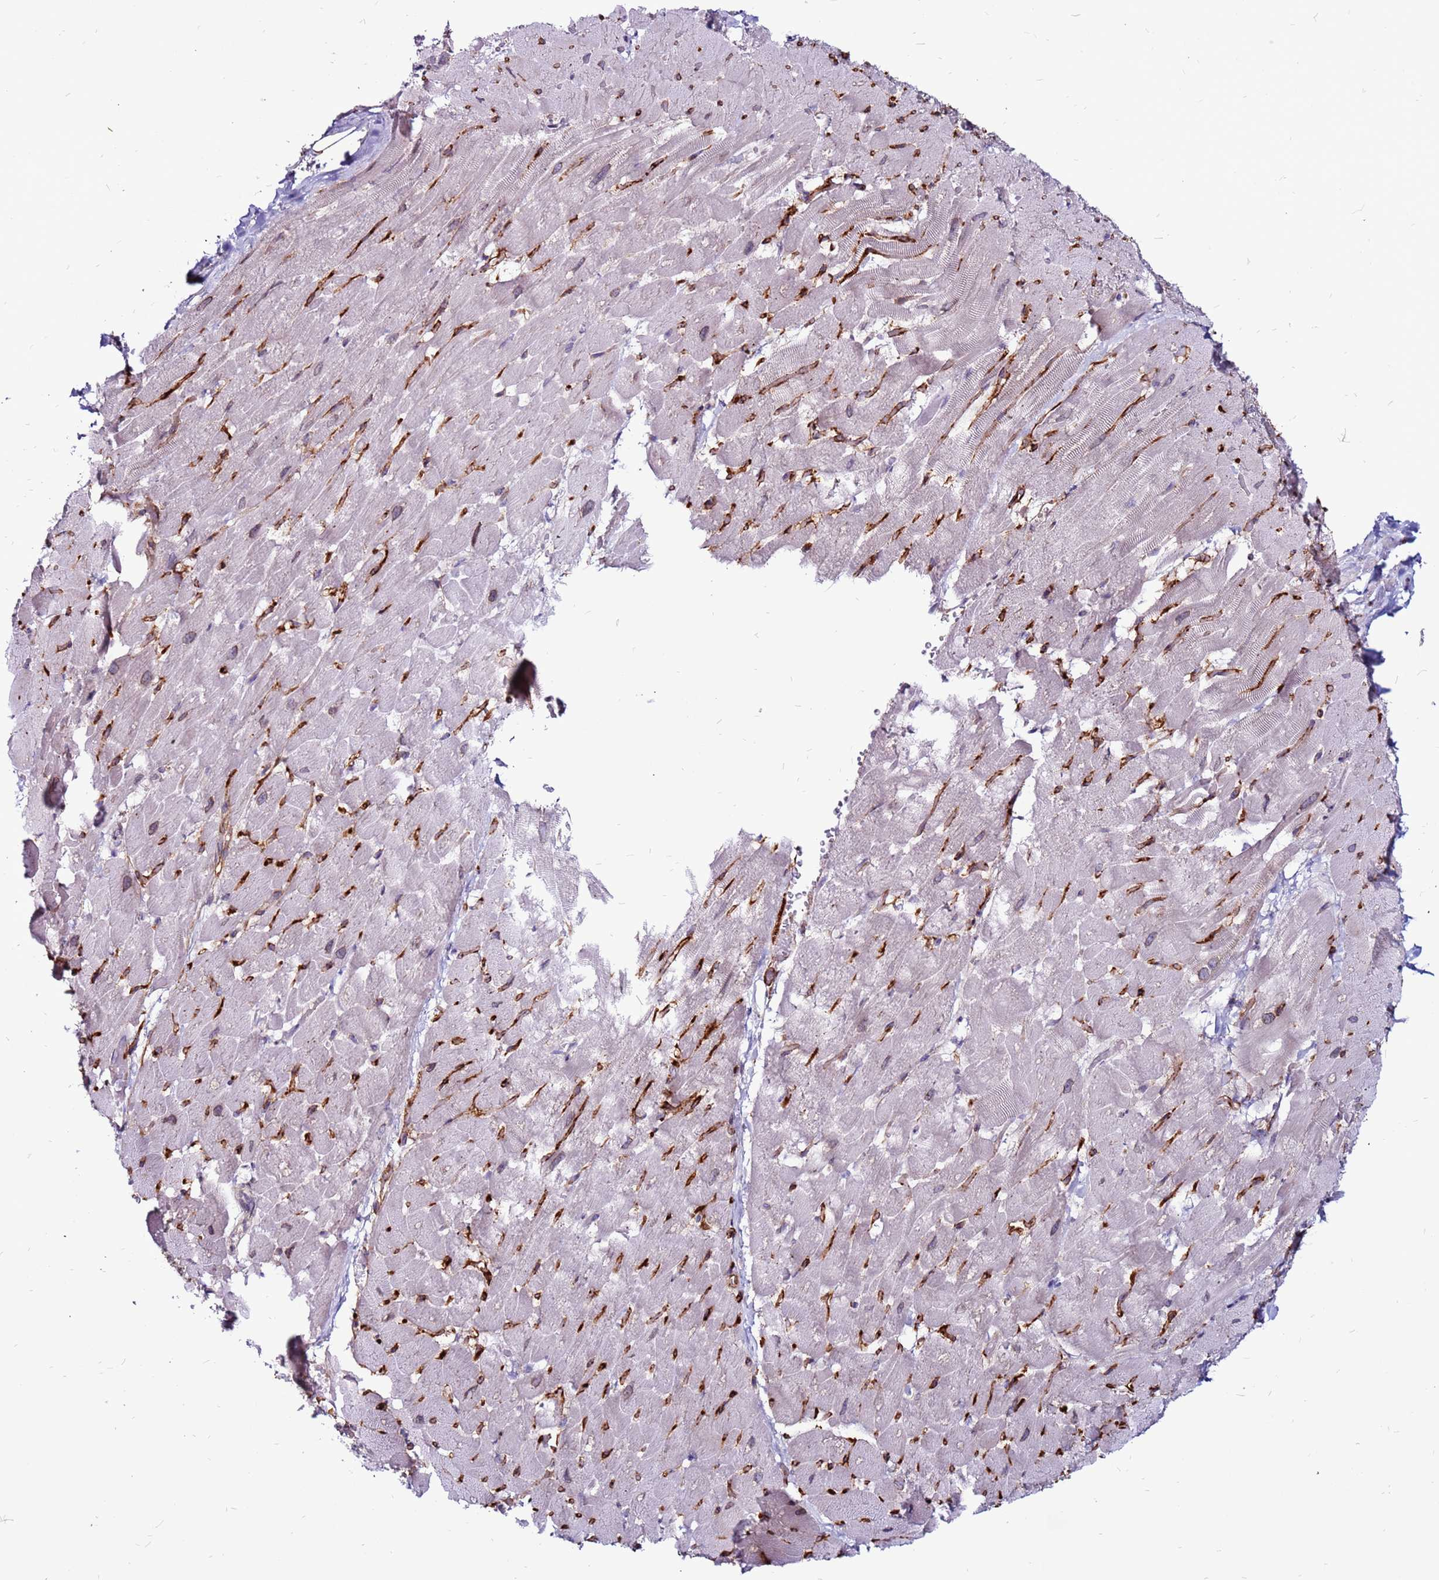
{"staining": {"intensity": "negative", "quantity": "none", "location": "none"}, "tissue": "heart muscle", "cell_type": "Cardiomyocytes", "image_type": "normal", "snomed": [{"axis": "morphology", "description": "Normal tissue, NOS"}, {"axis": "topography", "description": "Heart"}], "caption": "High power microscopy image of an immunohistochemistry (IHC) histopathology image of unremarkable heart muscle, revealing no significant positivity in cardiomyocytes. The staining was performed using DAB (3,3'-diaminobenzidine) to visualize the protein expression in brown, while the nuclei were stained in blue with hematoxylin (Magnification: 20x).", "gene": "CCDC71", "patient": {"sex": "male", "age": 37}}